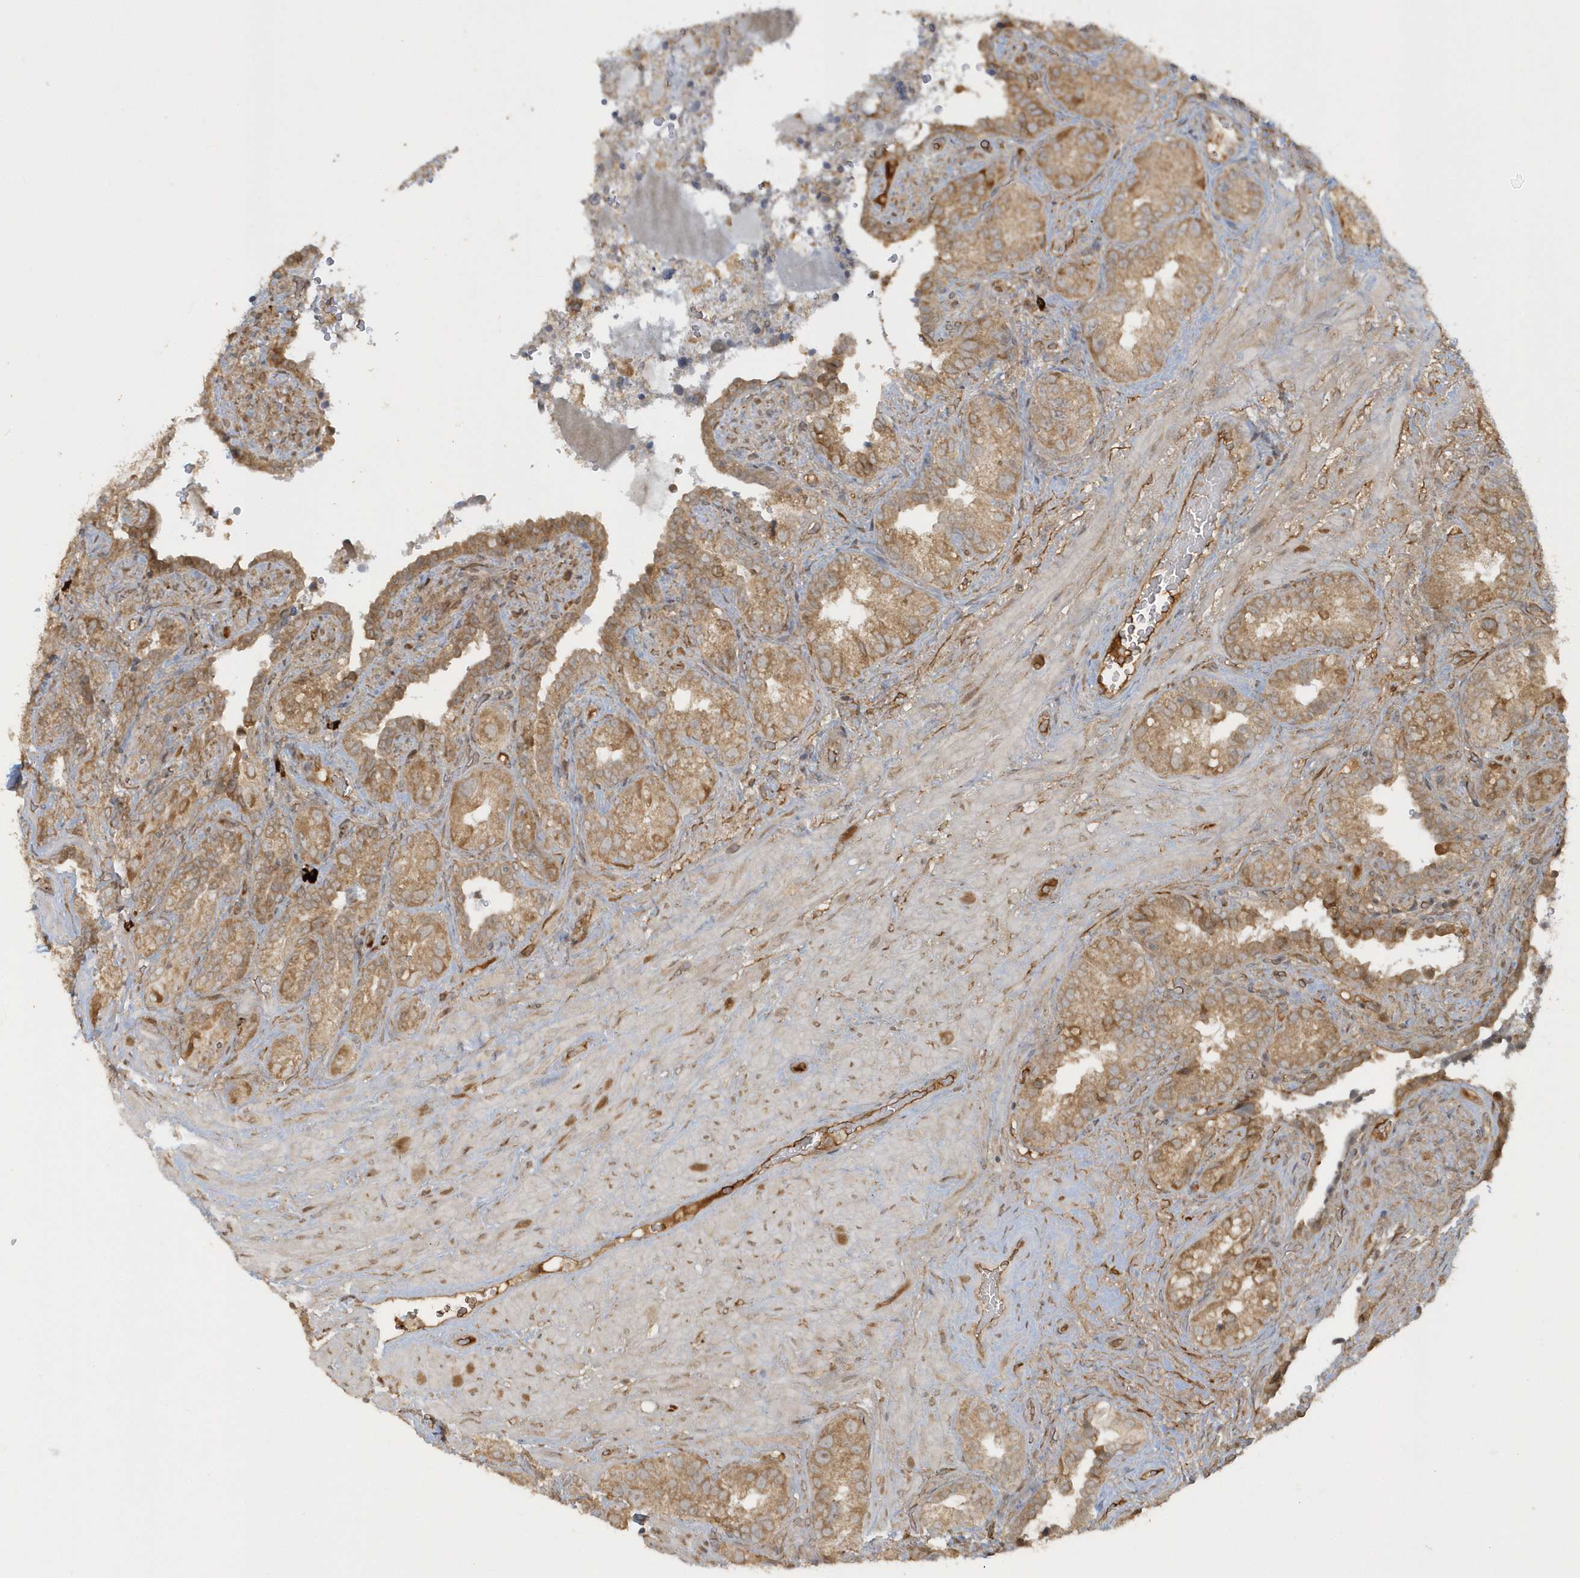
{"staining": {"intensity": "moderate", "quantity": ">75%", "location": "cytoplasmic/membranous"}, "tissue": "seminal vesicle", "cell_type": "Glandular cells", "image_type": "normal", "snomed": [{"axis": "morphology", "description": "Normal tissue, NOS"}, {"axis": "topography", "description": "Seminal veicle"}, {"axis": "topography", "description": "Peripheral nerve tissue"}], "caption": "Glandular cells show moderate cytoplasmic/membranous expression in approximately >75% of cells in unremarkable seminal vesicle. (DAB IHC, brown staining for protein, blue staining for nuclei).", "gene": "STIM2", "patient": {"sex": "male", "age": 67}}